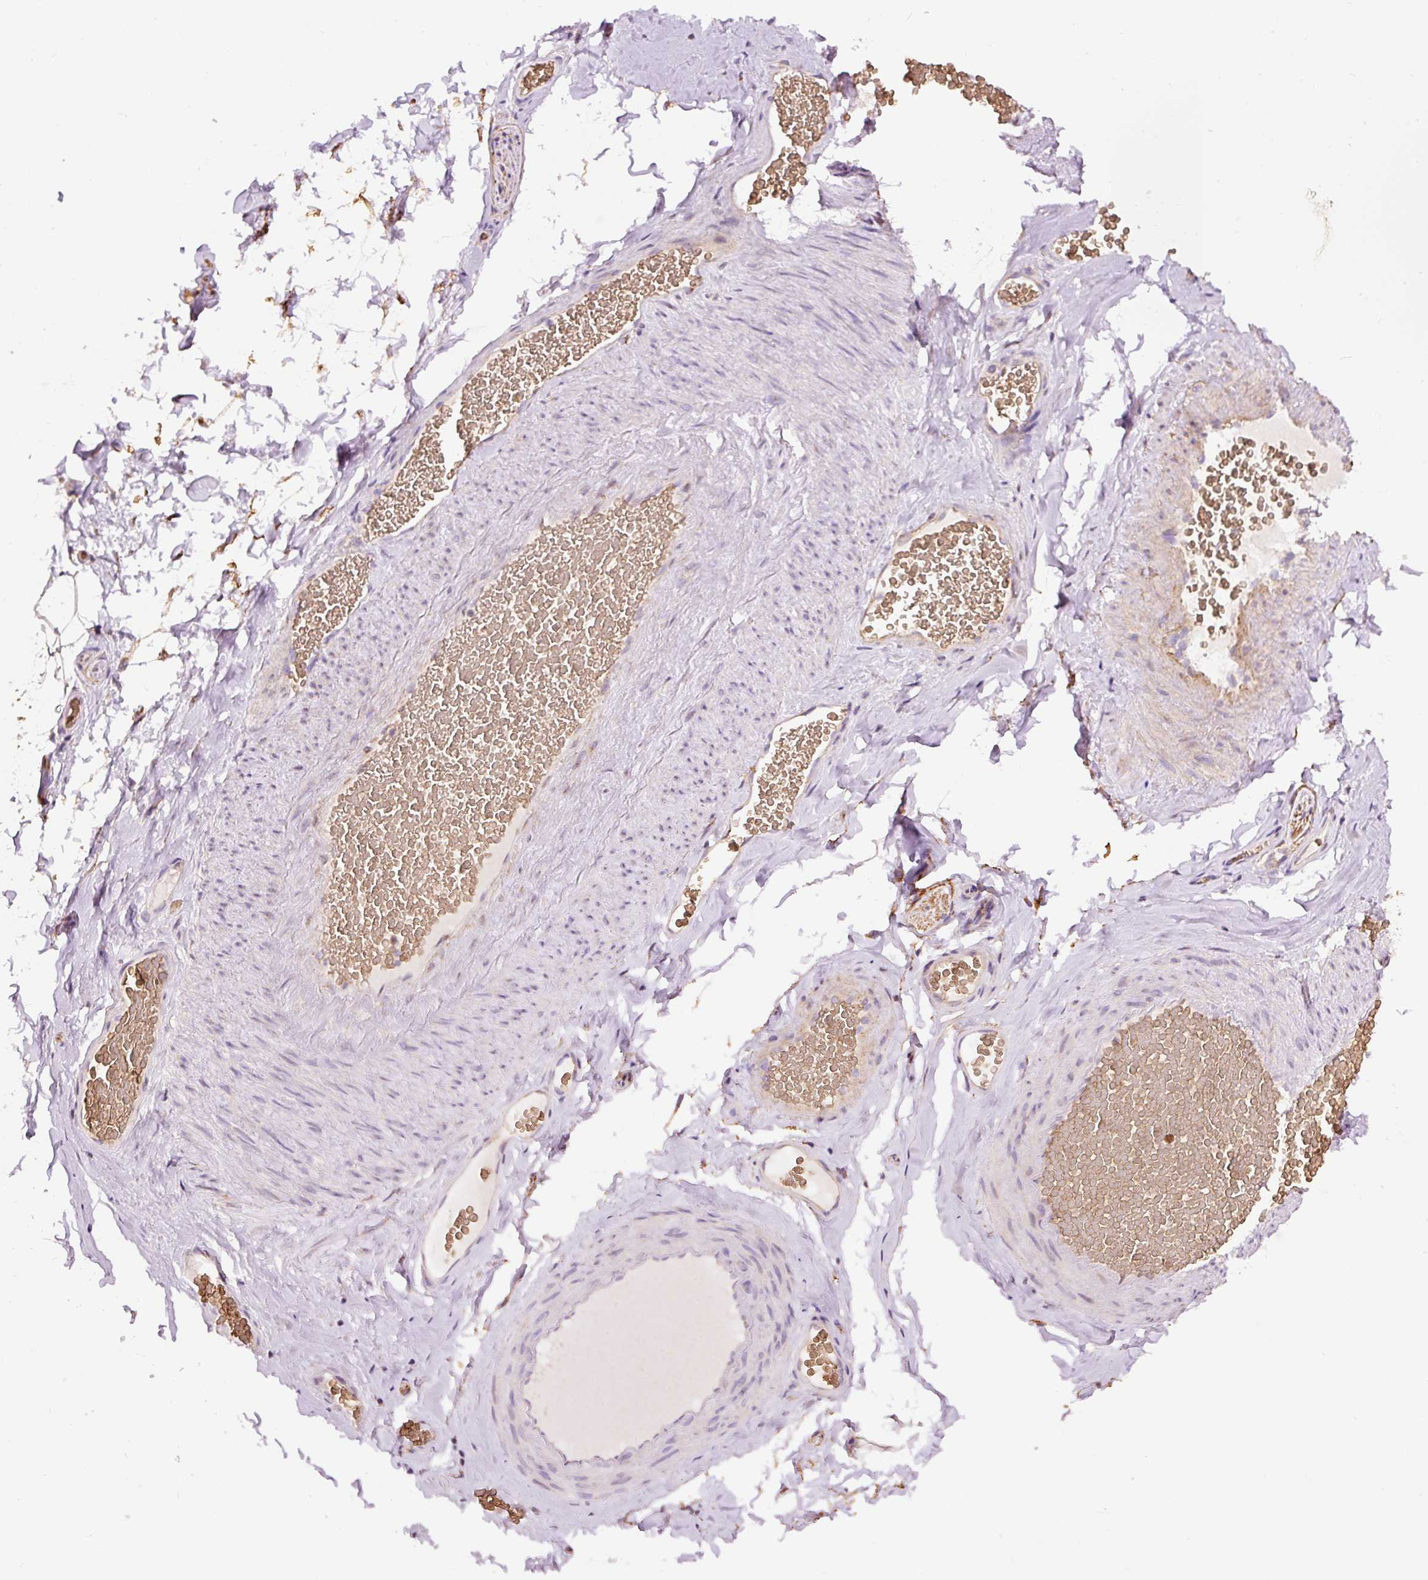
{"staining": {"intensity": "negative", "quantity": "none", "location": "none"}, "tissue": "adipose tissue", "cell_type": "Adipocytes", "image_type": "normal", "snomed": [{"axis": "morphology", "description": "Normal tissue, NOS"}, {"axis": "topography", "description": "Vascular tissue"}, {"axis": "topography", "description": "Peripheral nerve tissue"}], "caption": "A high-resolution photomicrograph shows immunohistochemistry (IHC) staining of normal adipose tissue, which displays no significant positivity in adipocytes.", "gene": "PRRC2A", "patient": {"sex": "male", "age": 41}}